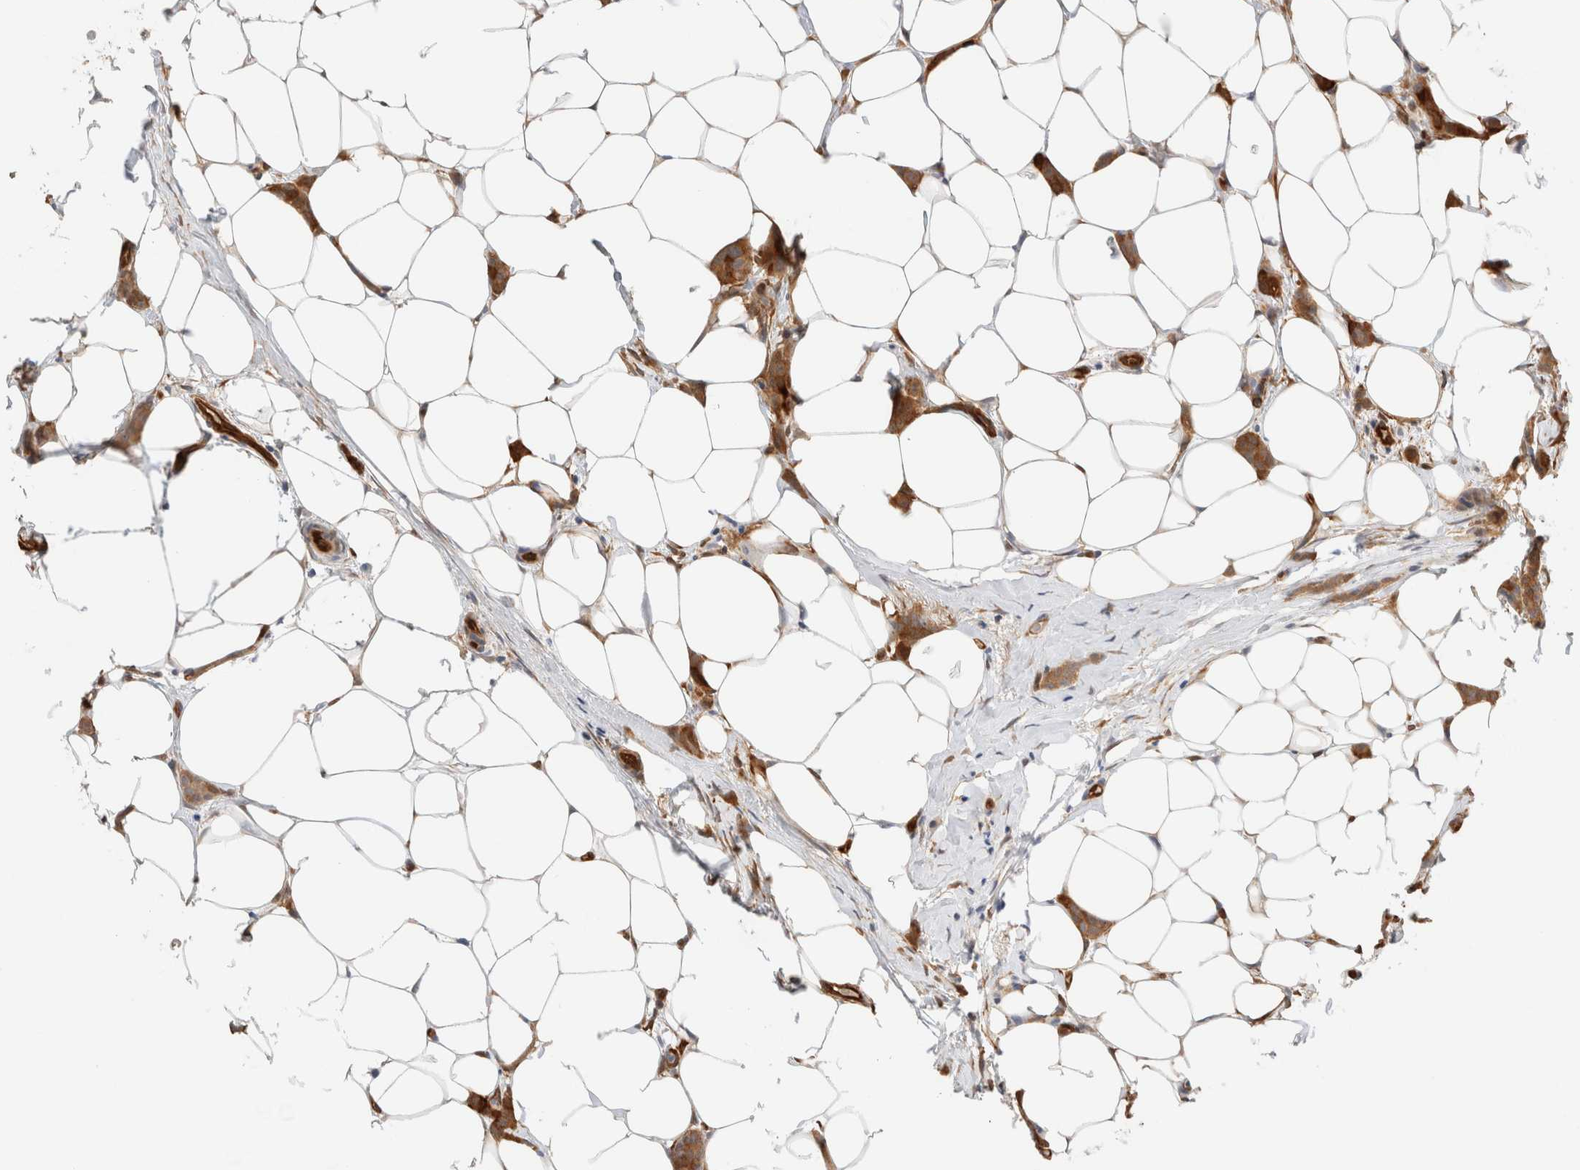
{"staining": {"intensity": "strong", "quantity": "25%-75%", "location": "cytoplasmic/membranous"}, "tissue": "breast cancer", "cell_type": "Tumor cells", "image_type": "cancer", "snomed": [{"axis": "morphology", "description": "Lobular carcinoma"}, {"axis": "topography", "description": "Skin"}, {"axis": "topography", "description": "Breast"}], "caption": "A micrograph of human breast lobular carcinoma stained for a protein exhibits strong cytoplasmic/membranous brown staining in tumor cells. (DAB (3,3'-diaminobenzidine) IHC, brown staining for protein, blue staining for nuclei).", "gene": "LMCD1", "patient": {"sex": "female", "age": 46}}